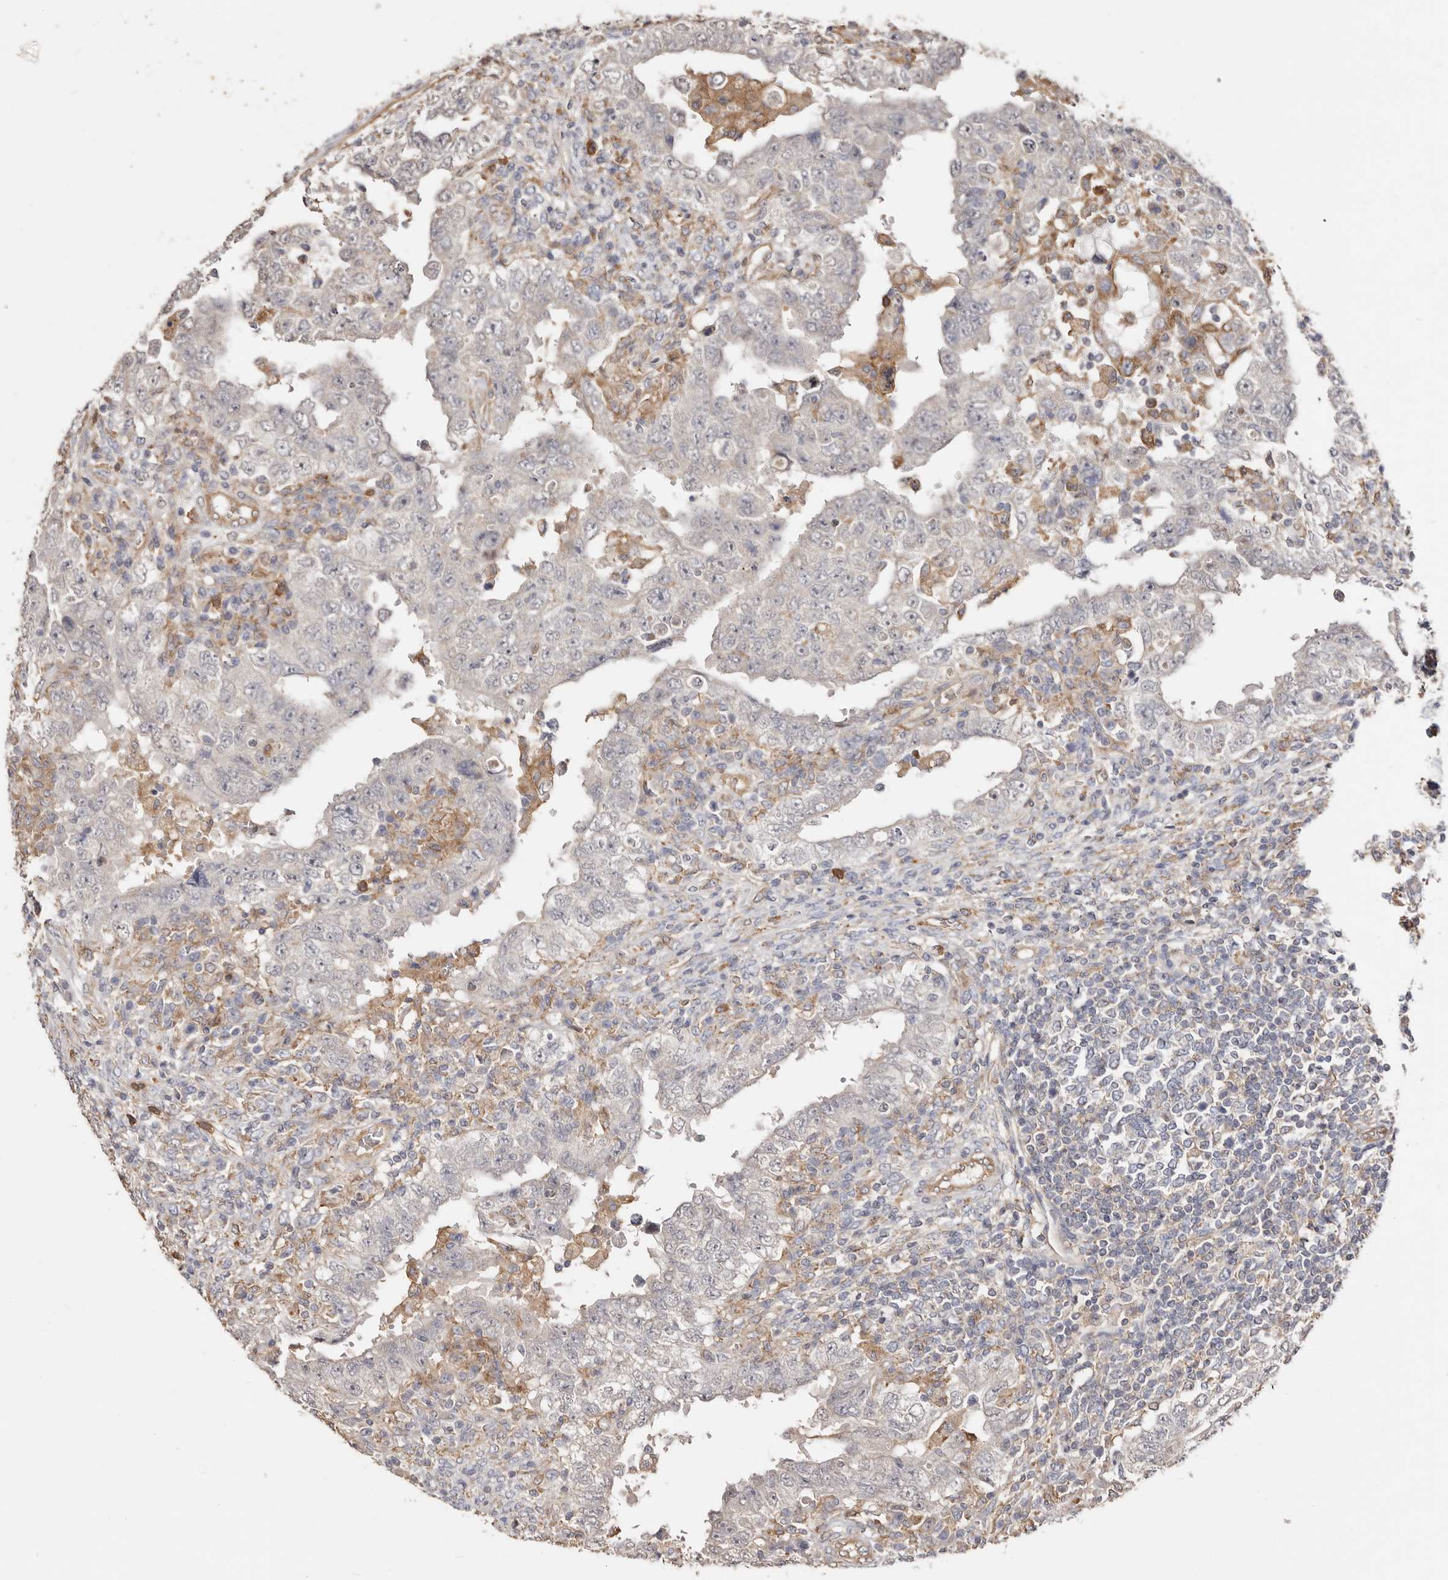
{"staining": {"intensity": "negative", "quantity": "none", "location": "none"}, "tissue": "testis cancer", "cell_type": "Tumor cells", "image_type": "cancer", "snomed": [{"axis": "morphology", "description": "Carcinoma, Embryonal, NOS"}, {"axis": "topography", "description": "Testis"}], "caption": "Image shows no significant protein expression in tumor cells of testis cancer (embryonal carcinoma).", "gene": "LRRC25", "patient": {"sex": "male", "age": 26}}